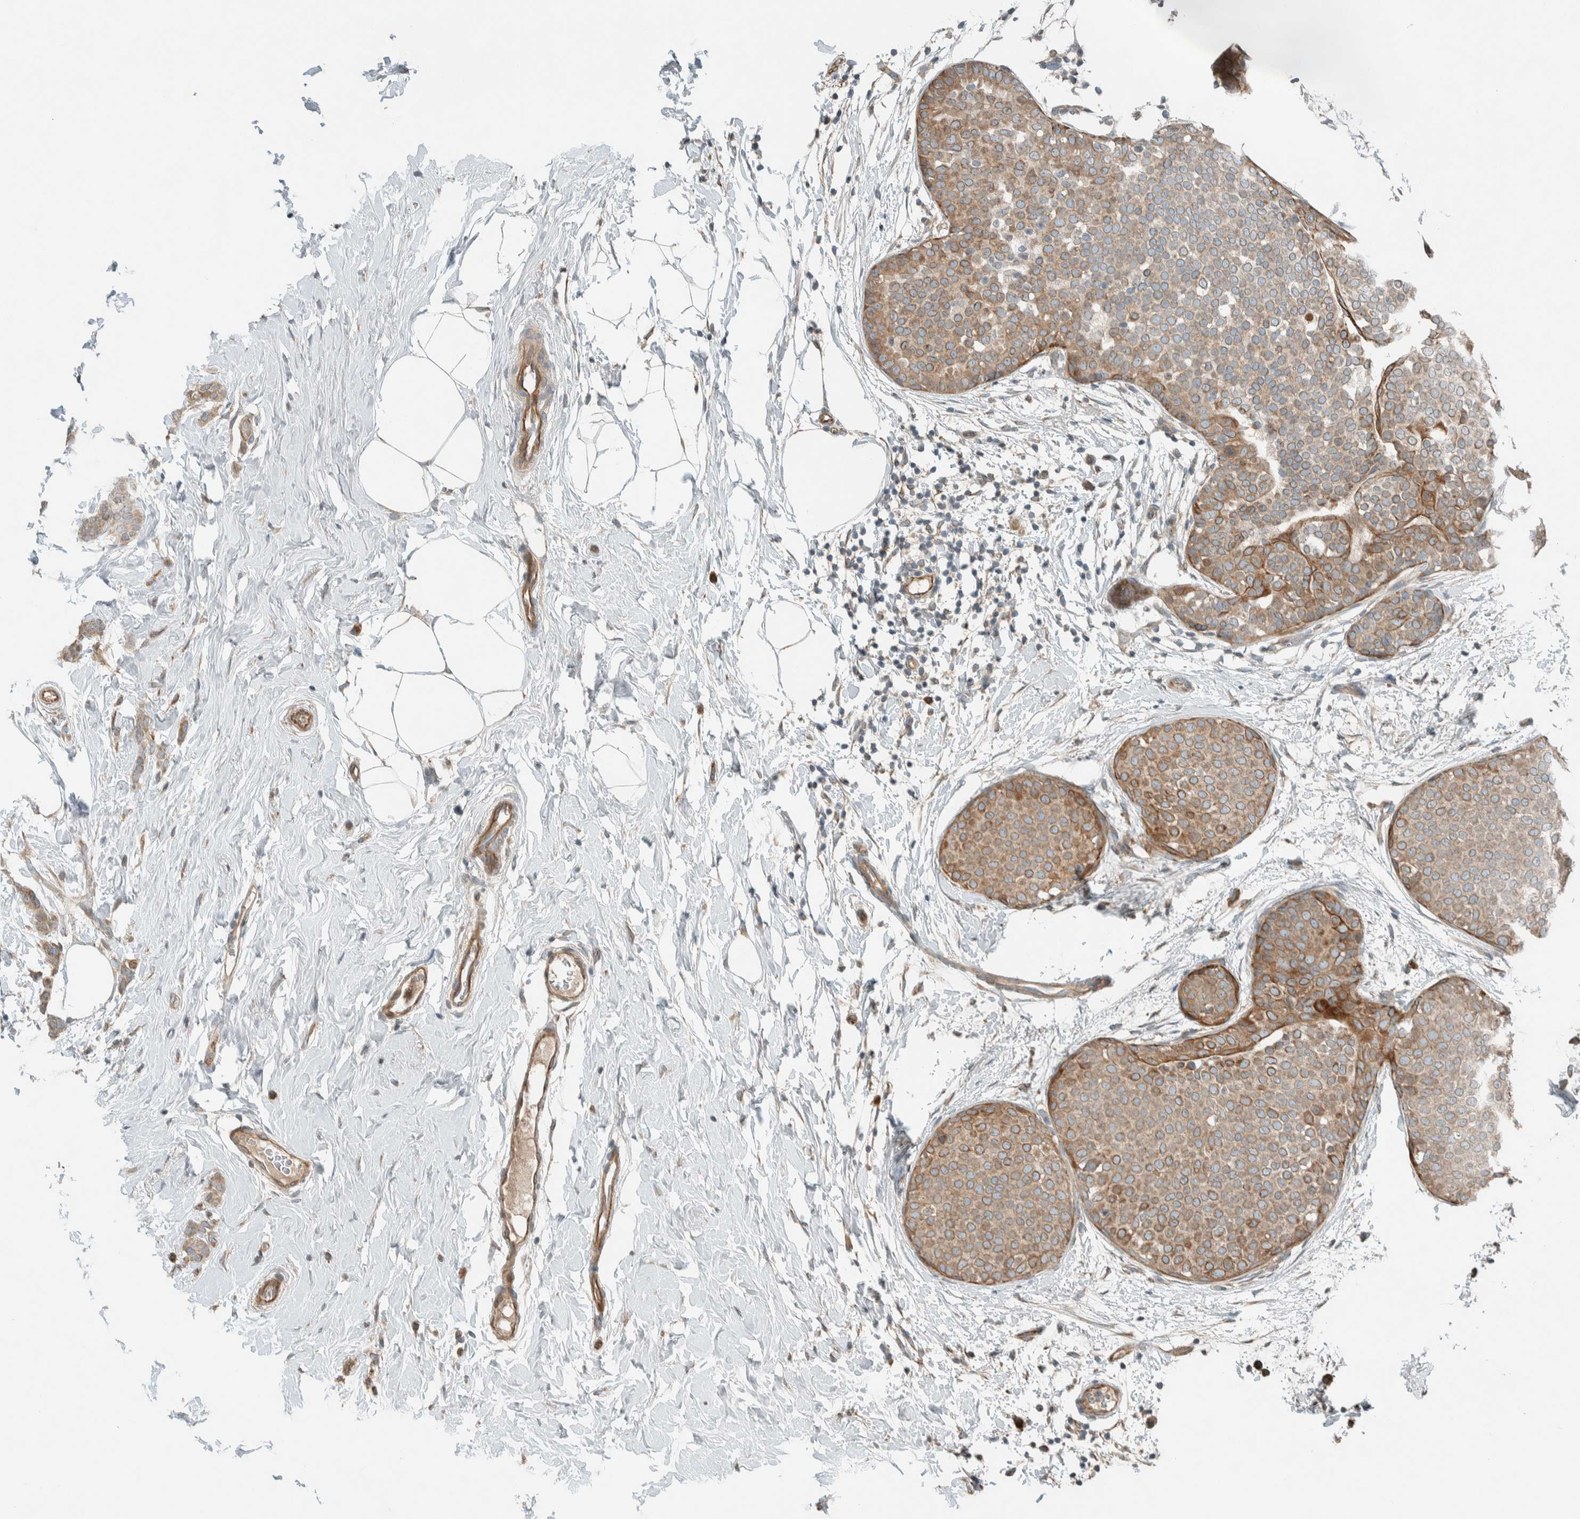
{"staining": {"intensity": "moderate", "quantity": ">75%", "location": "cytoplasmic/membranous"}, "tissue": "breast cancer", "cell_type": "Tumor cells", "image_type": "cancer", "snomed": [{"axis": "morphology", "description": "Lobular carcinoma, in situ"}, {"axis": "morphology", "description": "Lobular carcinoma"}, {"axis": "topography", "description": "Breast"}], "caption": "Lobular carcinoma (breast) stained for a protein reveals moderate cytoplasmic/membranous positivity in tumor cells.", "gene": "SEL1L", "patient": {"sex": "female", "age": 41}}